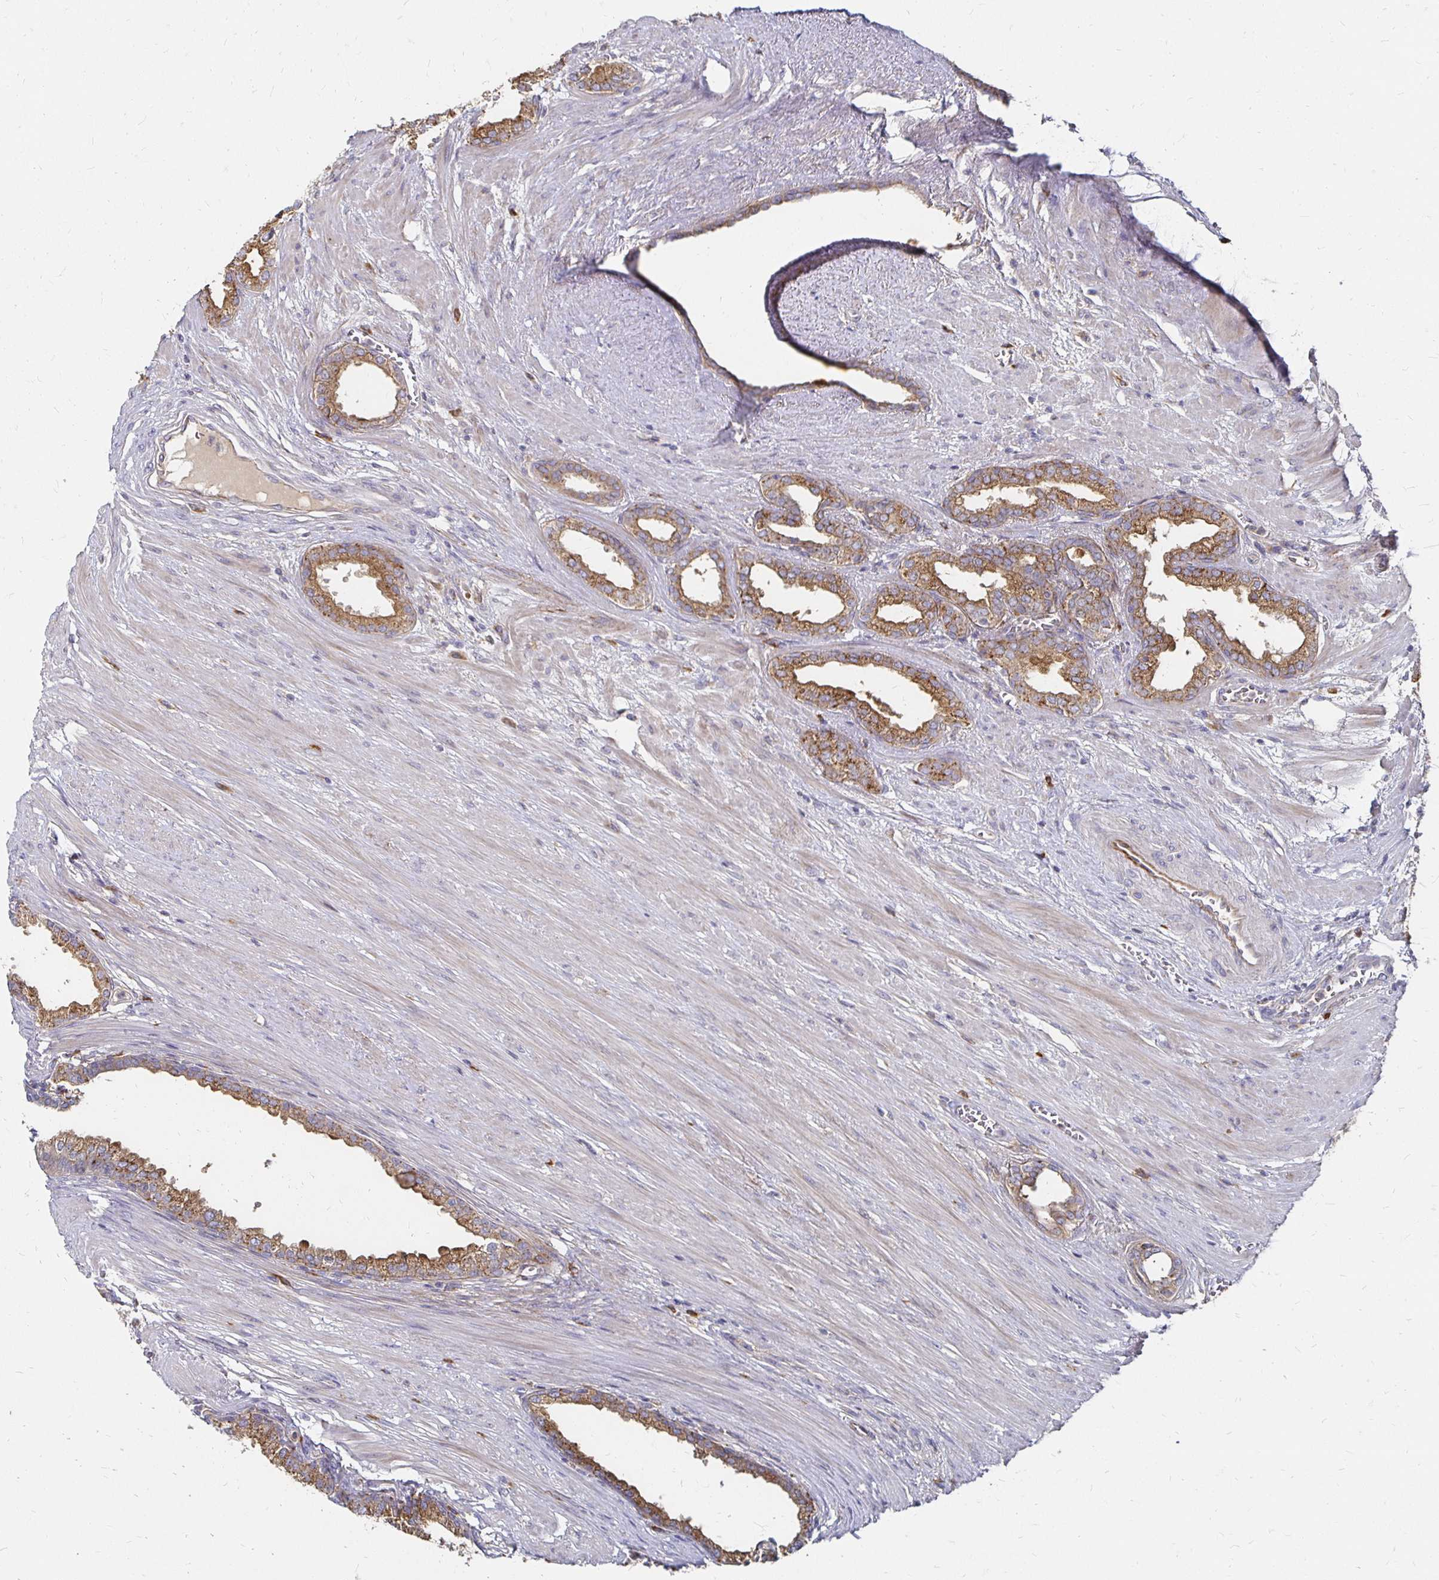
{"staining": {"intensity": "moderate", "quantity": ">75%", "location": "cytoplasmic/membranous"}, "tissue": "prostate cancer", "cell_type": "Tumor cells", "image_type": "cancer", "snomed": [{"axis": "morphology", "description": "Adenocarcinoma, High grade"}, {"axis": "topography", "description": "Prostate"}], "caption": "A photomicrograph of prostate cancer stained for a protein exhibits moderate cytoplasmic/membranous brown staining in tumor cells. Ihc stains the protein in brown and the nuclei are stained blue.", "gene": "NCSTN", "patient": {"sex": "male", "age": 60}}